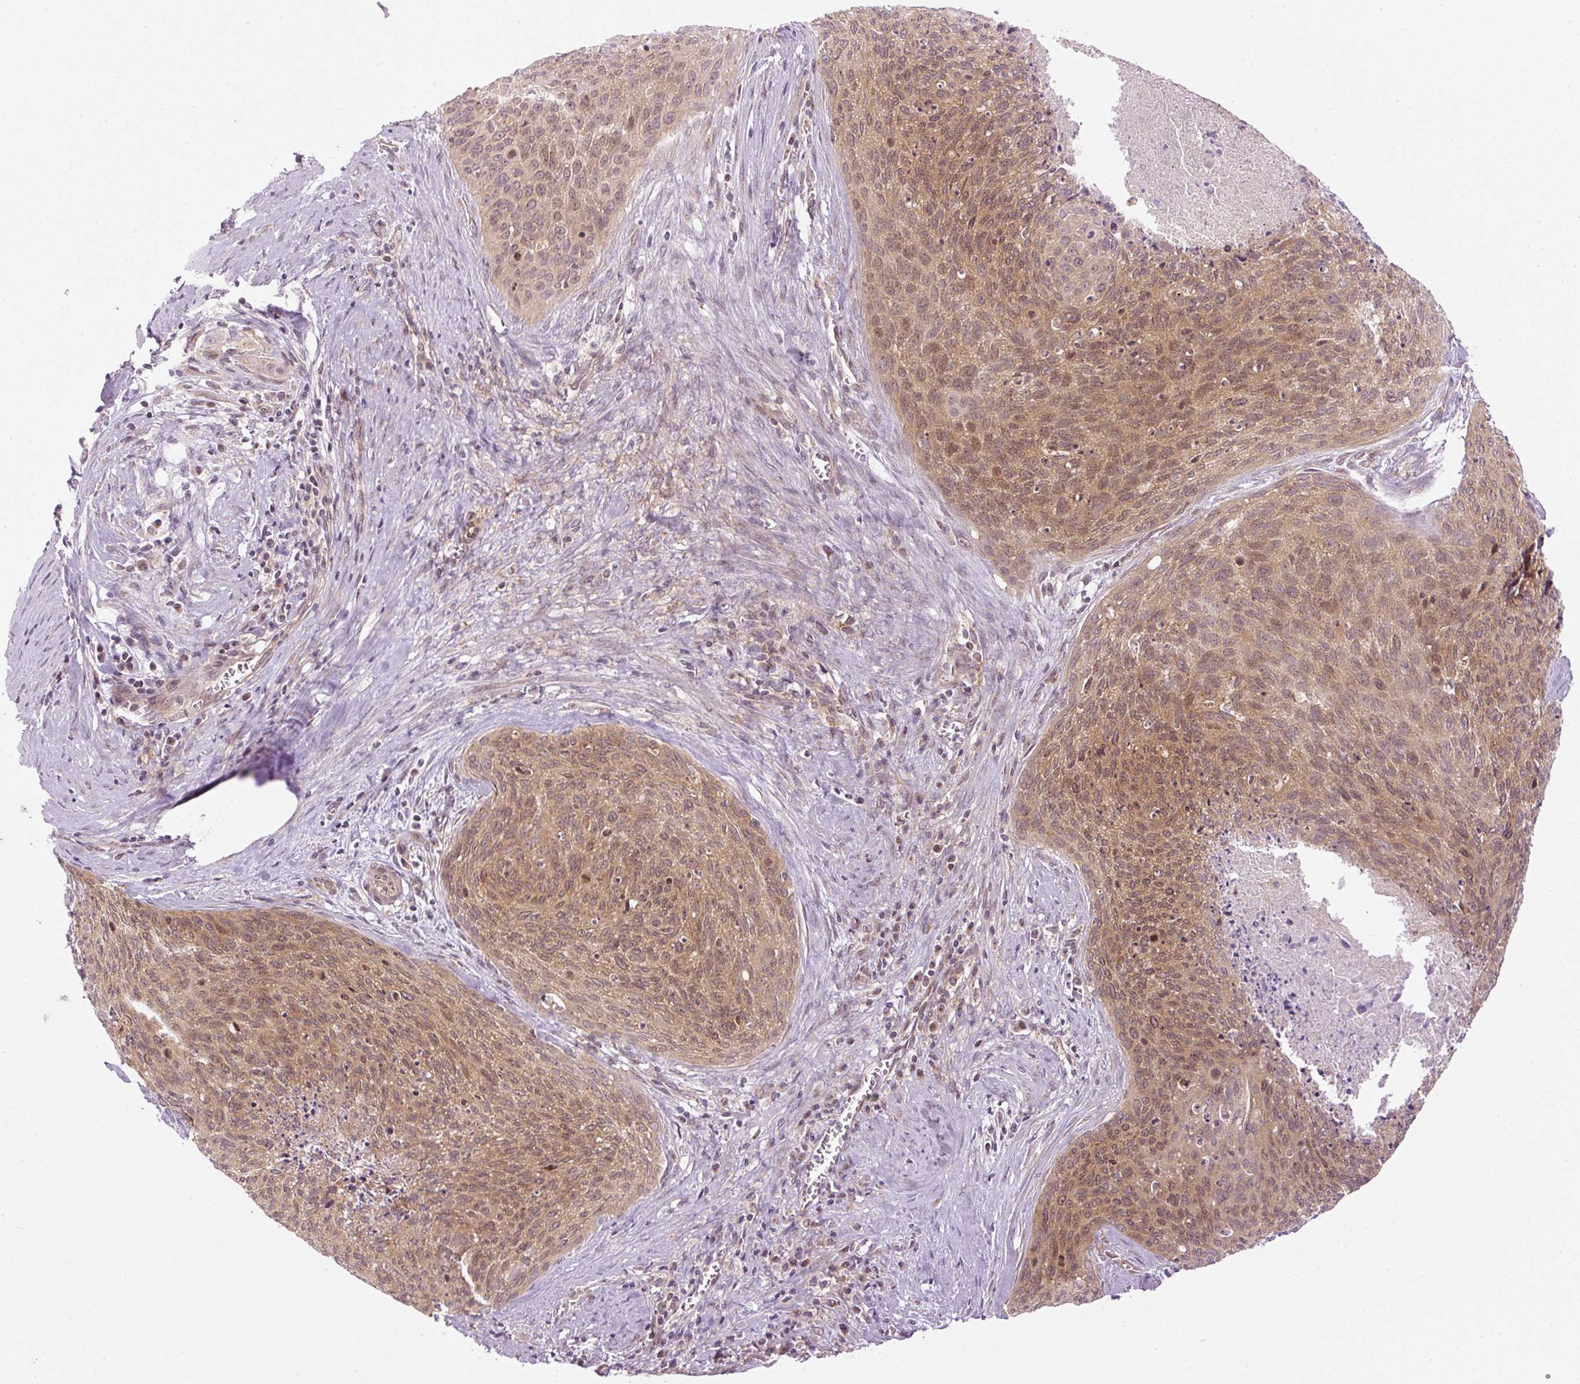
{"staining": {"intensity": "moderate", "quantity": ">75%", "location": "cytoplasmic/membranous,nuclear"}, "tissue": "cervical cancer", "cell_type": "Tumor cells", "image_type": "cancer", "snomed": [{"axis": "morphology", "description": "Squamous cell carcinoma, NOS"}, {"axis": "topography", "description": "Cervix"}], "caption": "Squamous cell carcinoma (cervical) tissue shows moderate cytoplasmic/membranous and nuclear staining in approximately >75% of tumor cells", "gene": "MZT2B", "patient": {"sex": "female", "age": 55}}